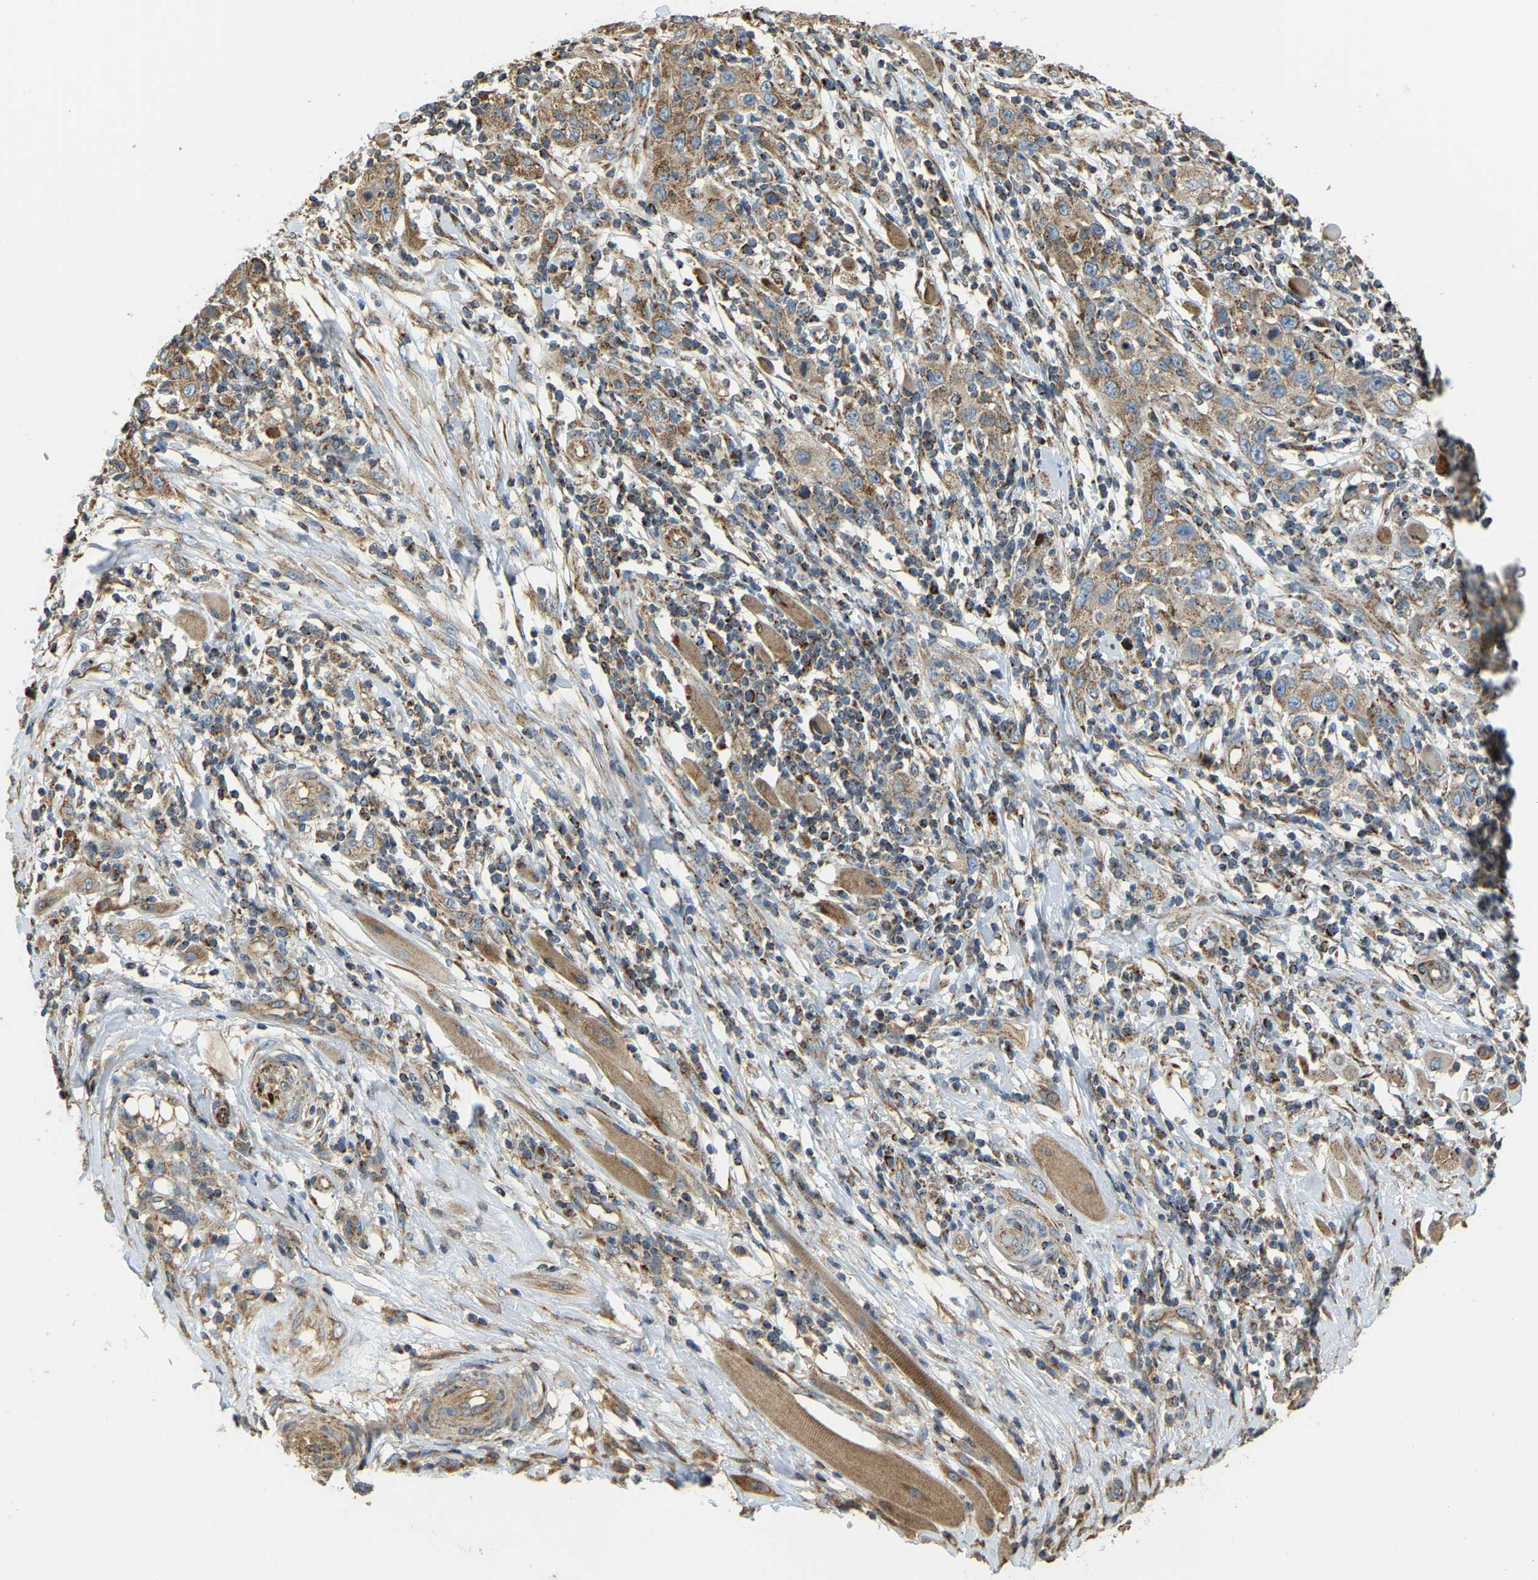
{"staining": {"intensity": "weak", "quantity": ">75%", "location": "cytoplasmic/membranous"}, "tissue": "skin cancer", "cell_type": "Tumor cells", "image_type": "cancer", "snomed": [{"axis": "morphology", "description": "Squamous cell carcinoma, NOS"}, {"axis": "topography", "description": "Skin"}], "caption": "The micrograph displays staining of skin cancer, revealing weak cytoplasmic/membranous protein positivity (brown color) within tumor cells. Using DAB (brown) and hematoxylin (blue) stains, captured at high magnification using brightfield microscopy.", "gene": "PSMD7", "patient": {"sex": "female", "age": 88}}